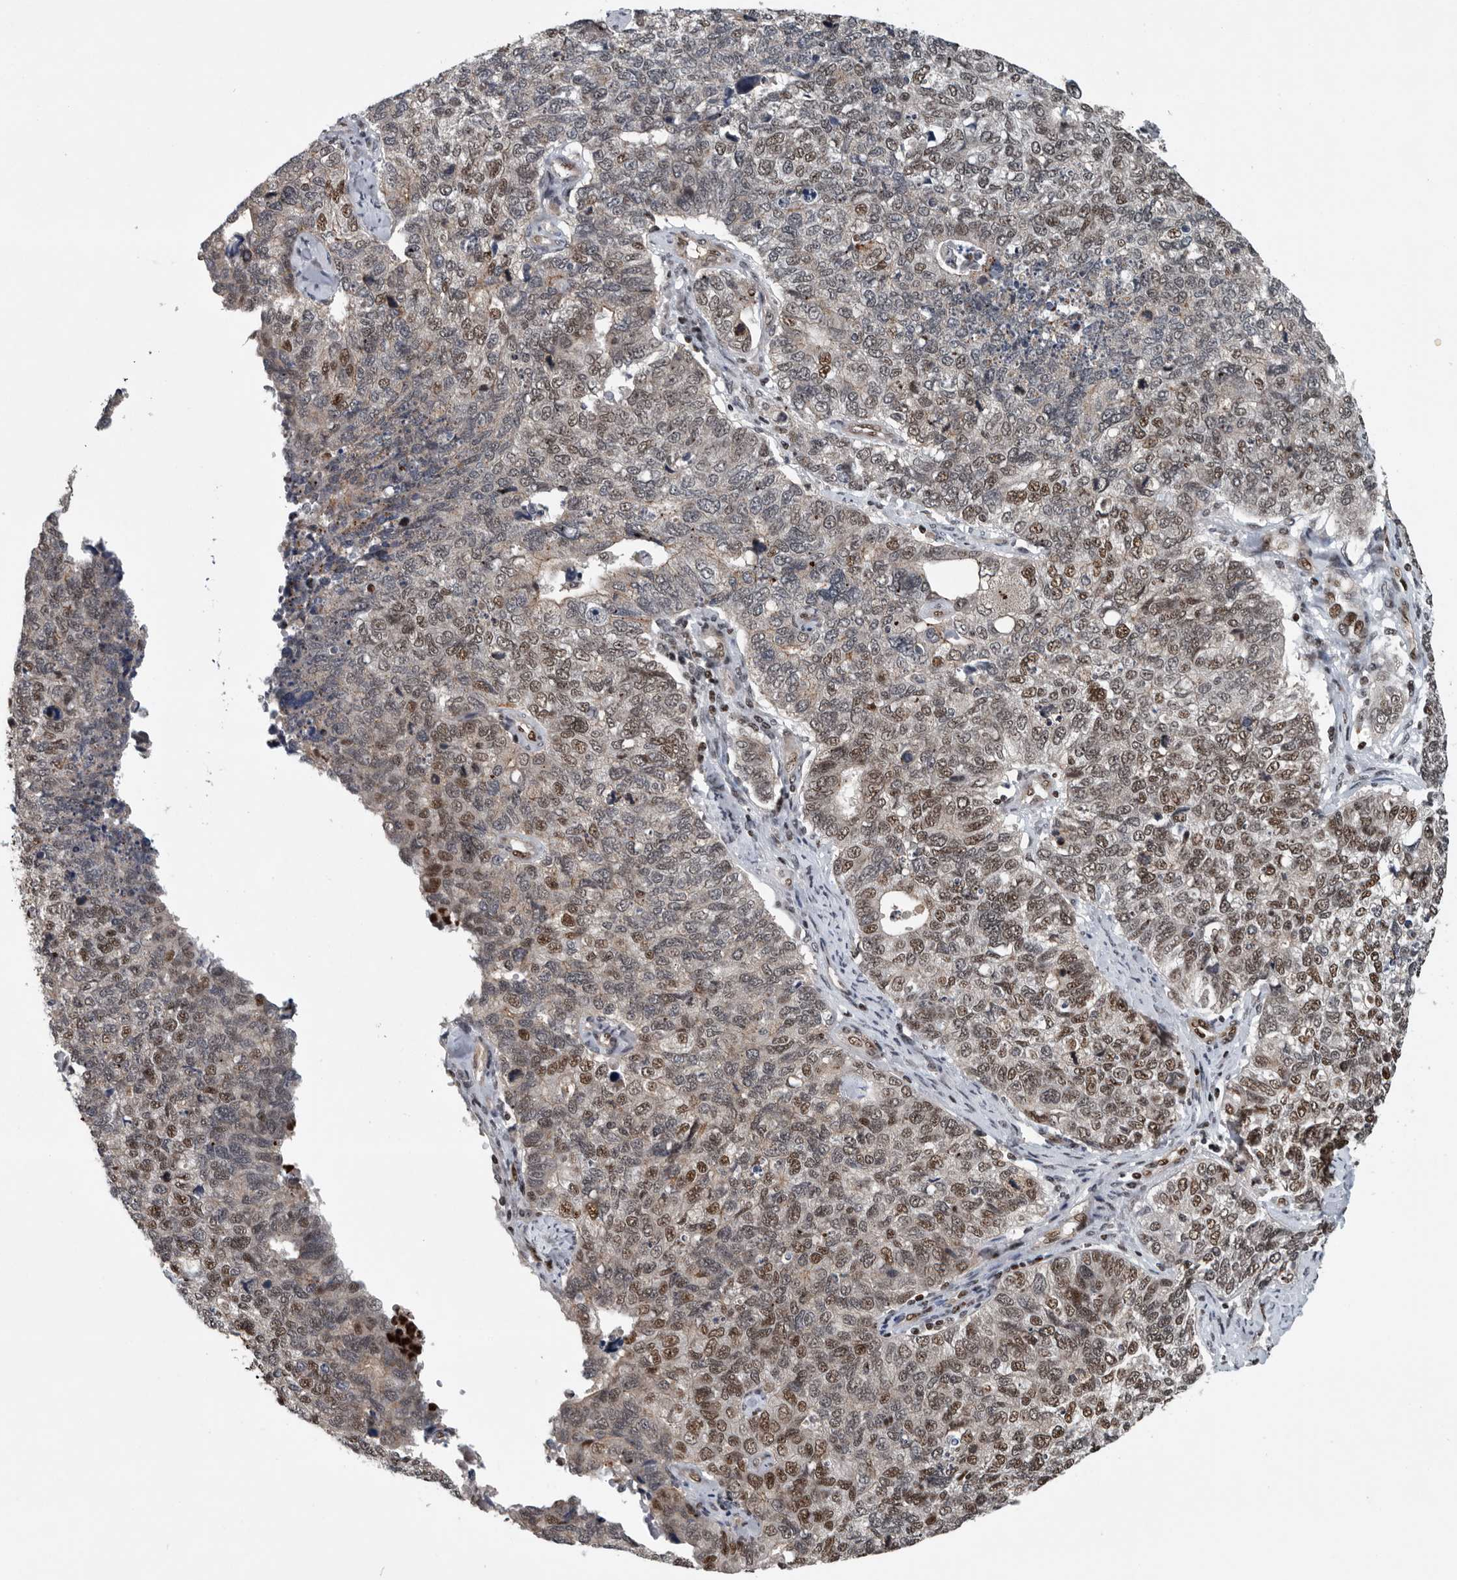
{"staining": {"intensity": "moderate", "quantity": "25%-75%", "location": "nuclear"}, "tissue": "cervical cancer", "cell_type": "Tumor cells", "image_type": "cancer", "snomed": [{"axis": "morphology", "description": "Squamous cell carcinoma, NOS"}, {"axis": "topography", "description": "Cervix"}], "caption": "The image reveals staining of squamous cell carcinoma (cervical), revealing moderate nuclear protein expression (brown color) within tumor cells.", "gene": "SENP7", "patient": {"sex": "female", "age": 63}}